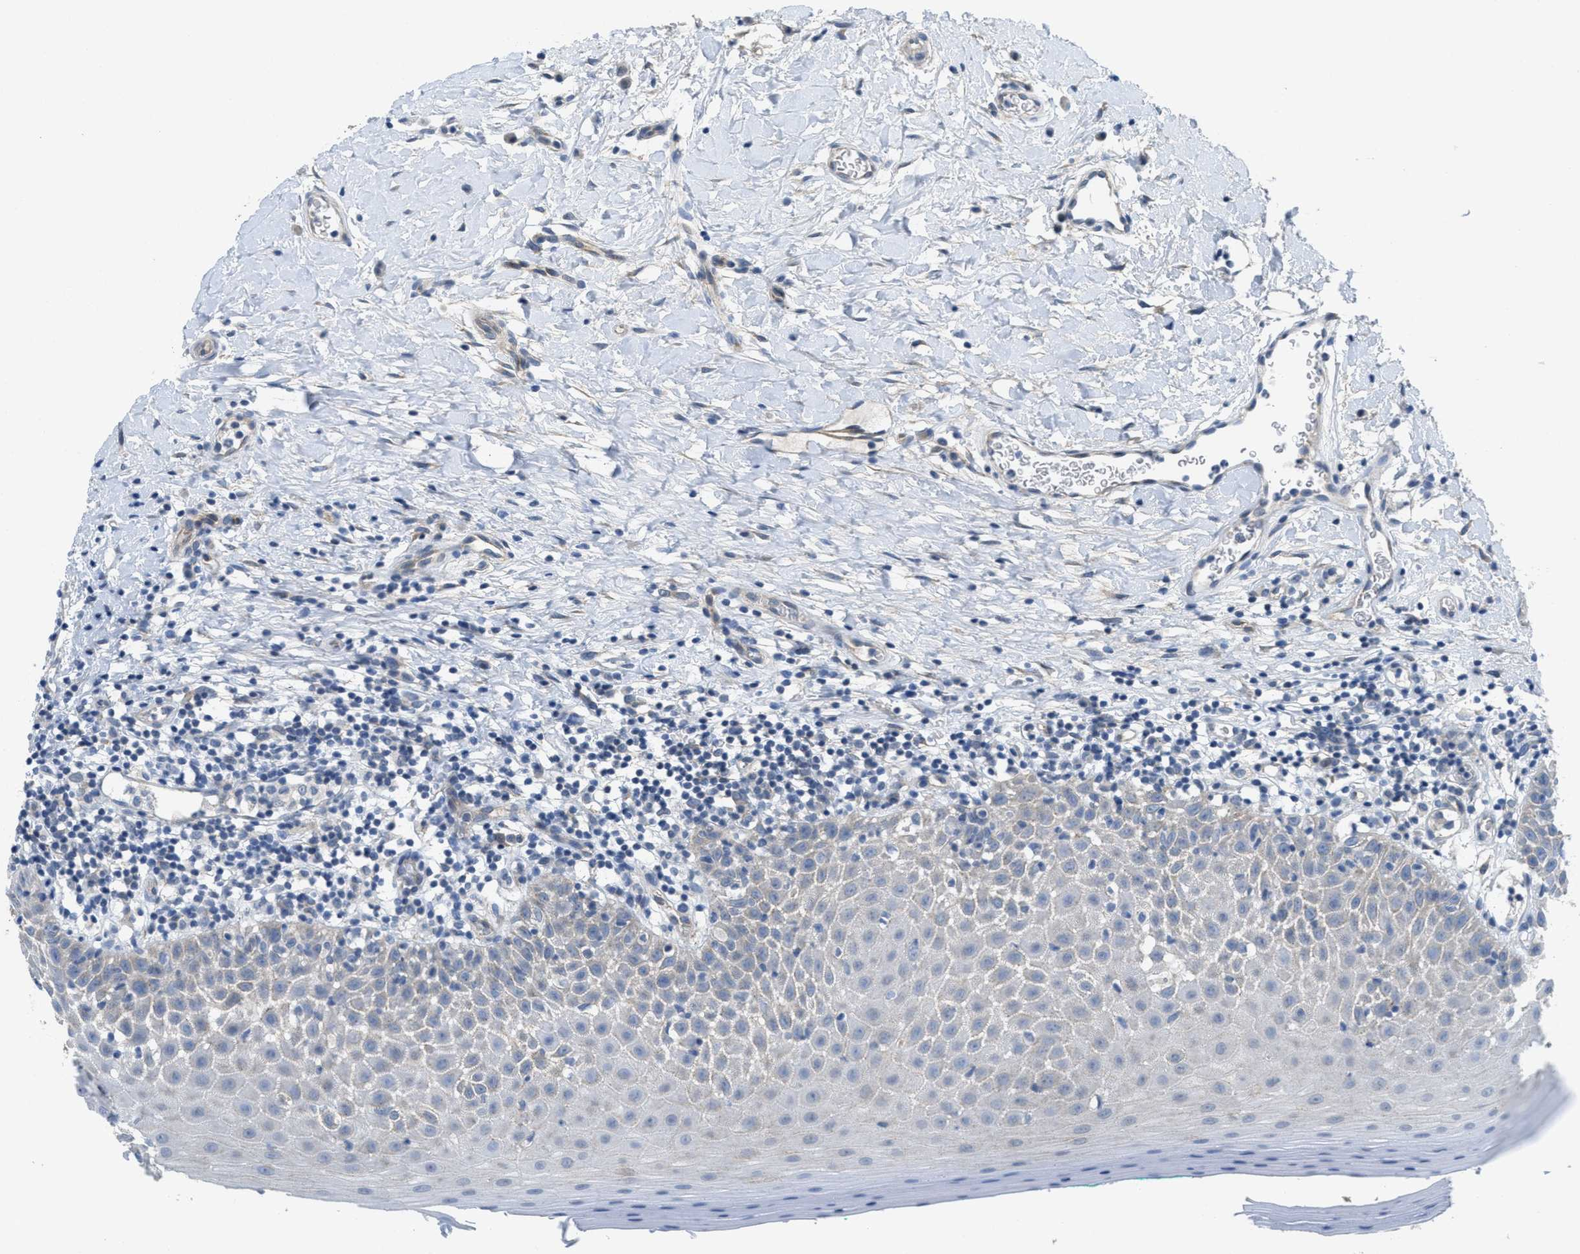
{"staining": {"intensity": "weak", "quantity": "<25%", "location": "cytoplasmic/membranous"}, "tissue": "oral mucosa", "cell_type": "Squamous epithelial cells", "image_type": "normal", "snomed": [{"axis": "morphology", "description": "Normal tissue, NOS"}, {"axis": "topography", "description": "Skeletal muscle"}, {"axis": "topography", "description": "Oral tissue"}], "caption": "A high-resolution photomicrograph shows immunohistochemistry (IHC) staining of normal oral mucosa, which displays no significant staining in squamous epithelial cells.", "gene": "ZFYVE9", "patient": {"sex": "male", "age": 58}}